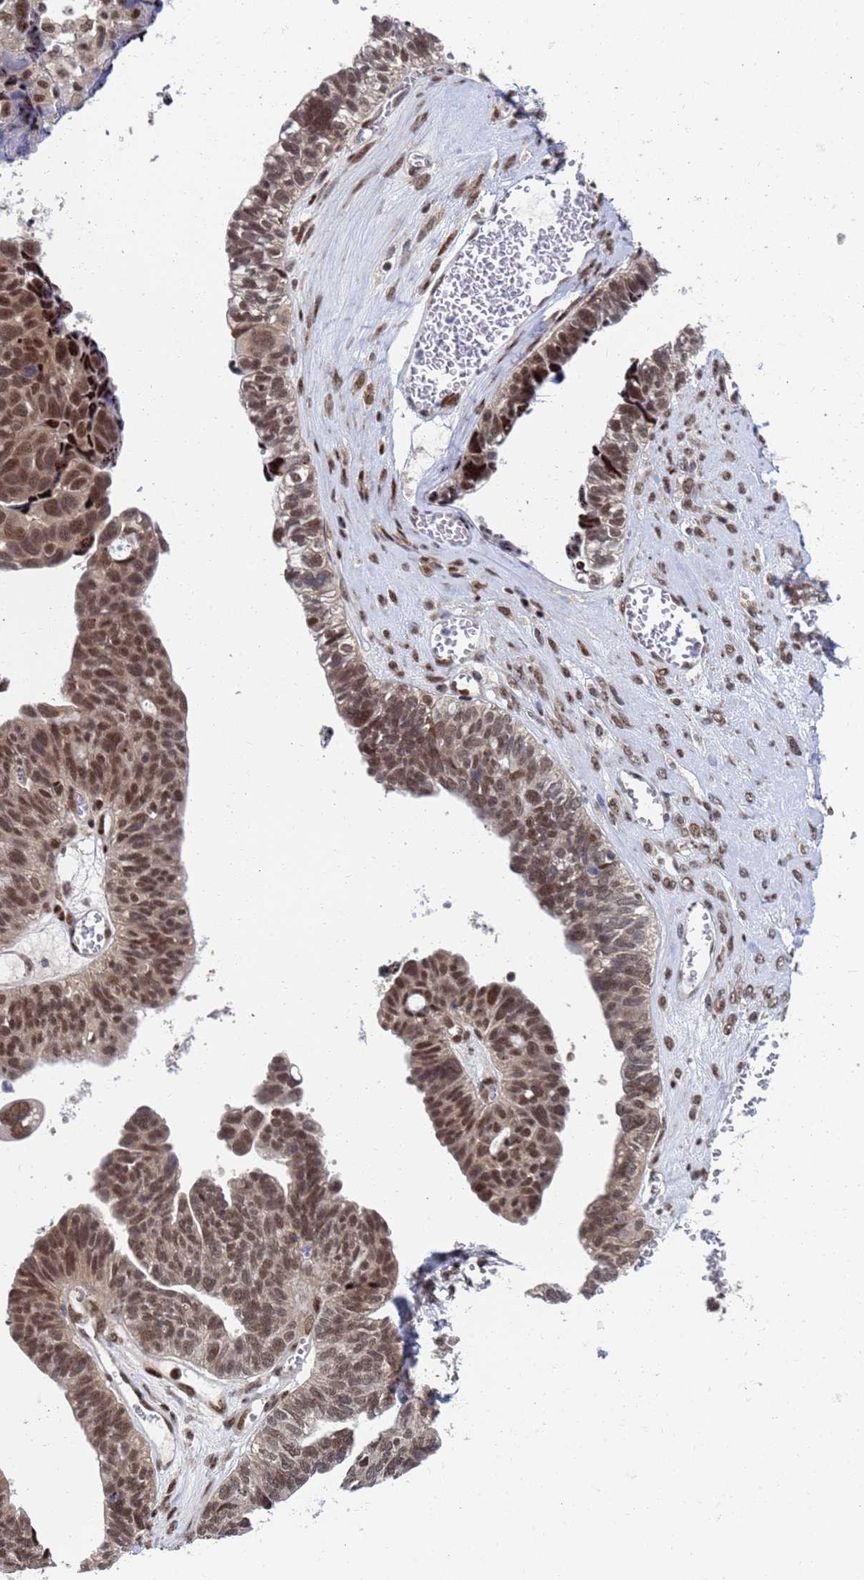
{"staining": {"intensity": "moderate", "quantity": ">75%", "location": "nuclear"}, "tissue": "ovarian cancer", "cell_type": "Tumor cells", "image_type": "cancer", "snomed": [{"axis": "morphology", "description": "Cystadenocarcinoma, serous, NOS"}, {"axis": "topography", "description": "Ovary"}], "caption": "Immunohistochemistry (IHC) staining of ovarian cancer (serous cystadenocarcinoma), which demonstrates medium levels of moderate nuclear expression in about >75% of tumor cells indicating moderate nuclear protein staining. The staining was performed using DAB (3,3'-diaminobenzidine) (brown) for protein detection and nuclei were counterstained in hematoxylin (blue).", "gene": "AP5Z1", "patient": {"sex": "female", "age": 79}}